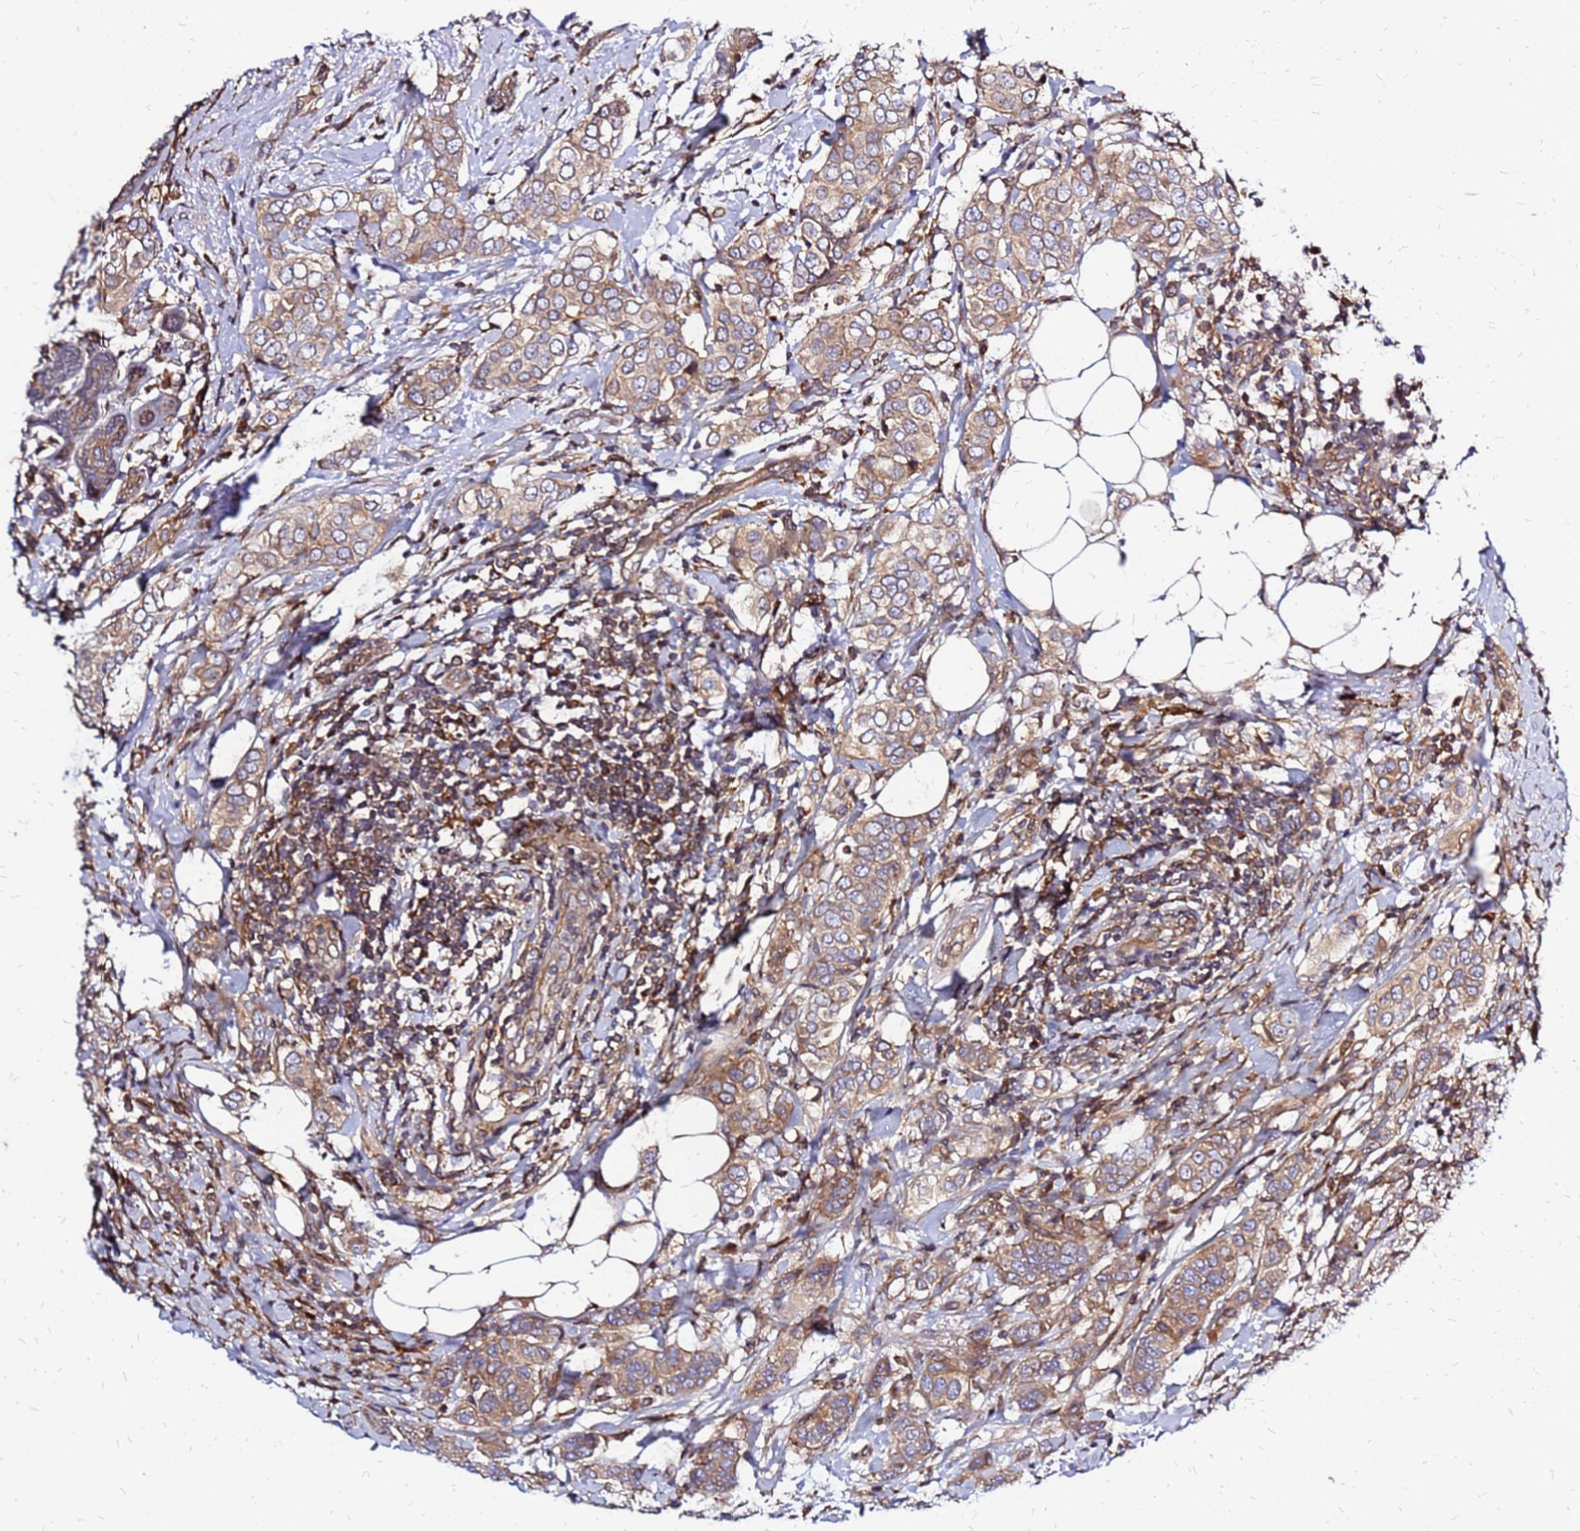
{"staining": {"intensity": "weak", "quantity": ">75%", "location": "cytoplasmic/membranous"}, "tissue": "breast cancer", "cell_type": "Tumor cells", "image_type": "cancer", "snomed": [{"axis": "morphology", "description": "Lobular carcinoma"}, {"axis": "topography", "description": "Breast"}], "caption": "Lobular carcinoma (breast) tissue reveals weak cytoplasmic/membranous expression in approximately >75% of tumor cells", "gene": "CYBC1", "patient": {"sex": "female", "age": 51}}